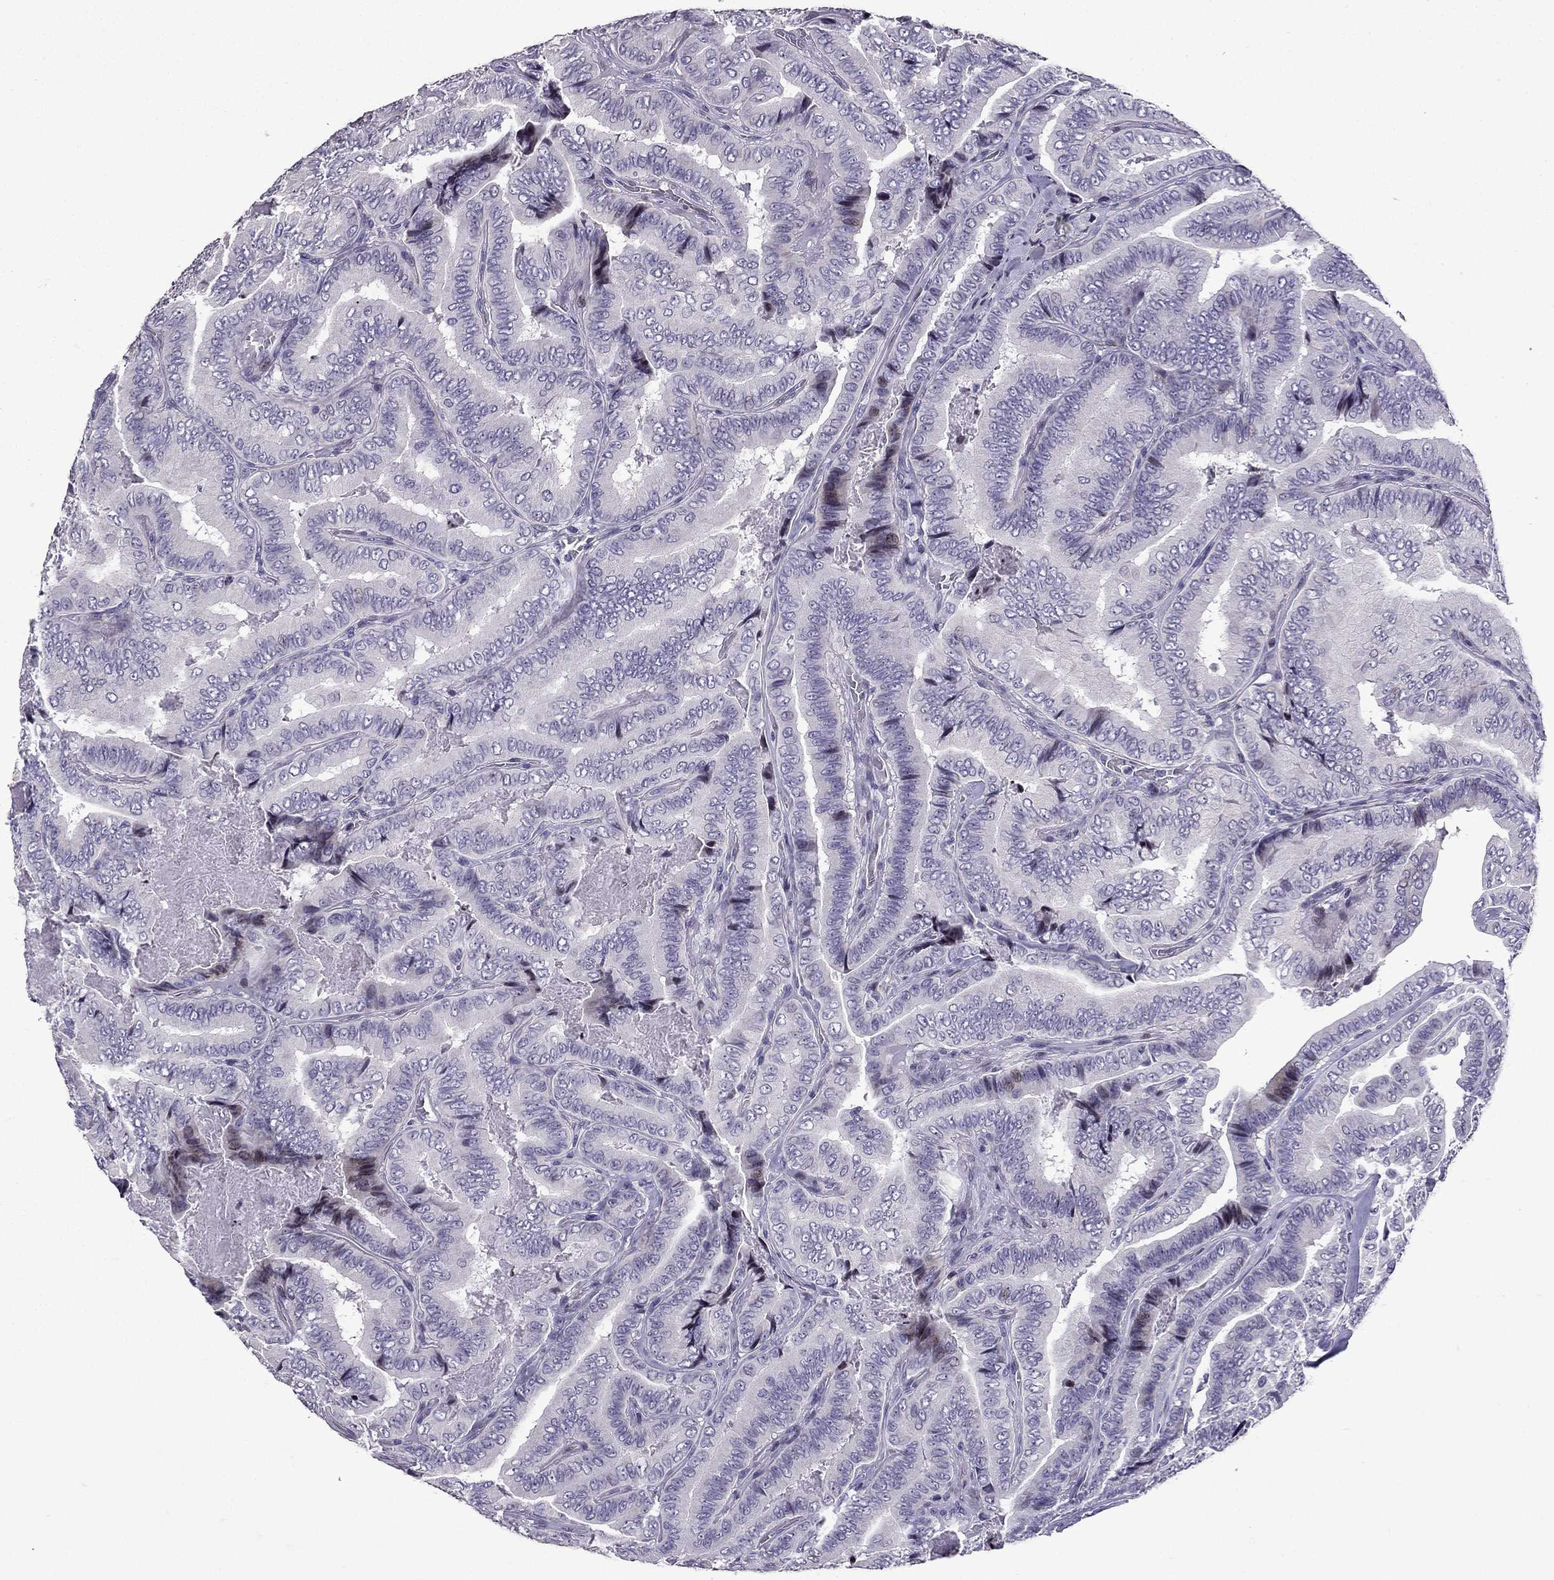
{"staining": {"intensity": "negative", "quantity": "none", "location": "none"}, "tissue": "thyroid cancer", "cell_type": "Tumor cells", "image_type": "cancer", "snomed": [{"axis": "morphology", "description": "Papillary adenocarcinoma, NOS"}, {"axis": "topography", "description": "Thyroid gland"}], "caption": "An image of thyroid cancer (papillary adenocarcinoma) stained for a protein displays no brown staining in tumor cells. (DAB (3,3'-diaminobenzidine) IHC, high magnification).", "gene": "TTN", "patient": {"sex": "male", "age": 61}}